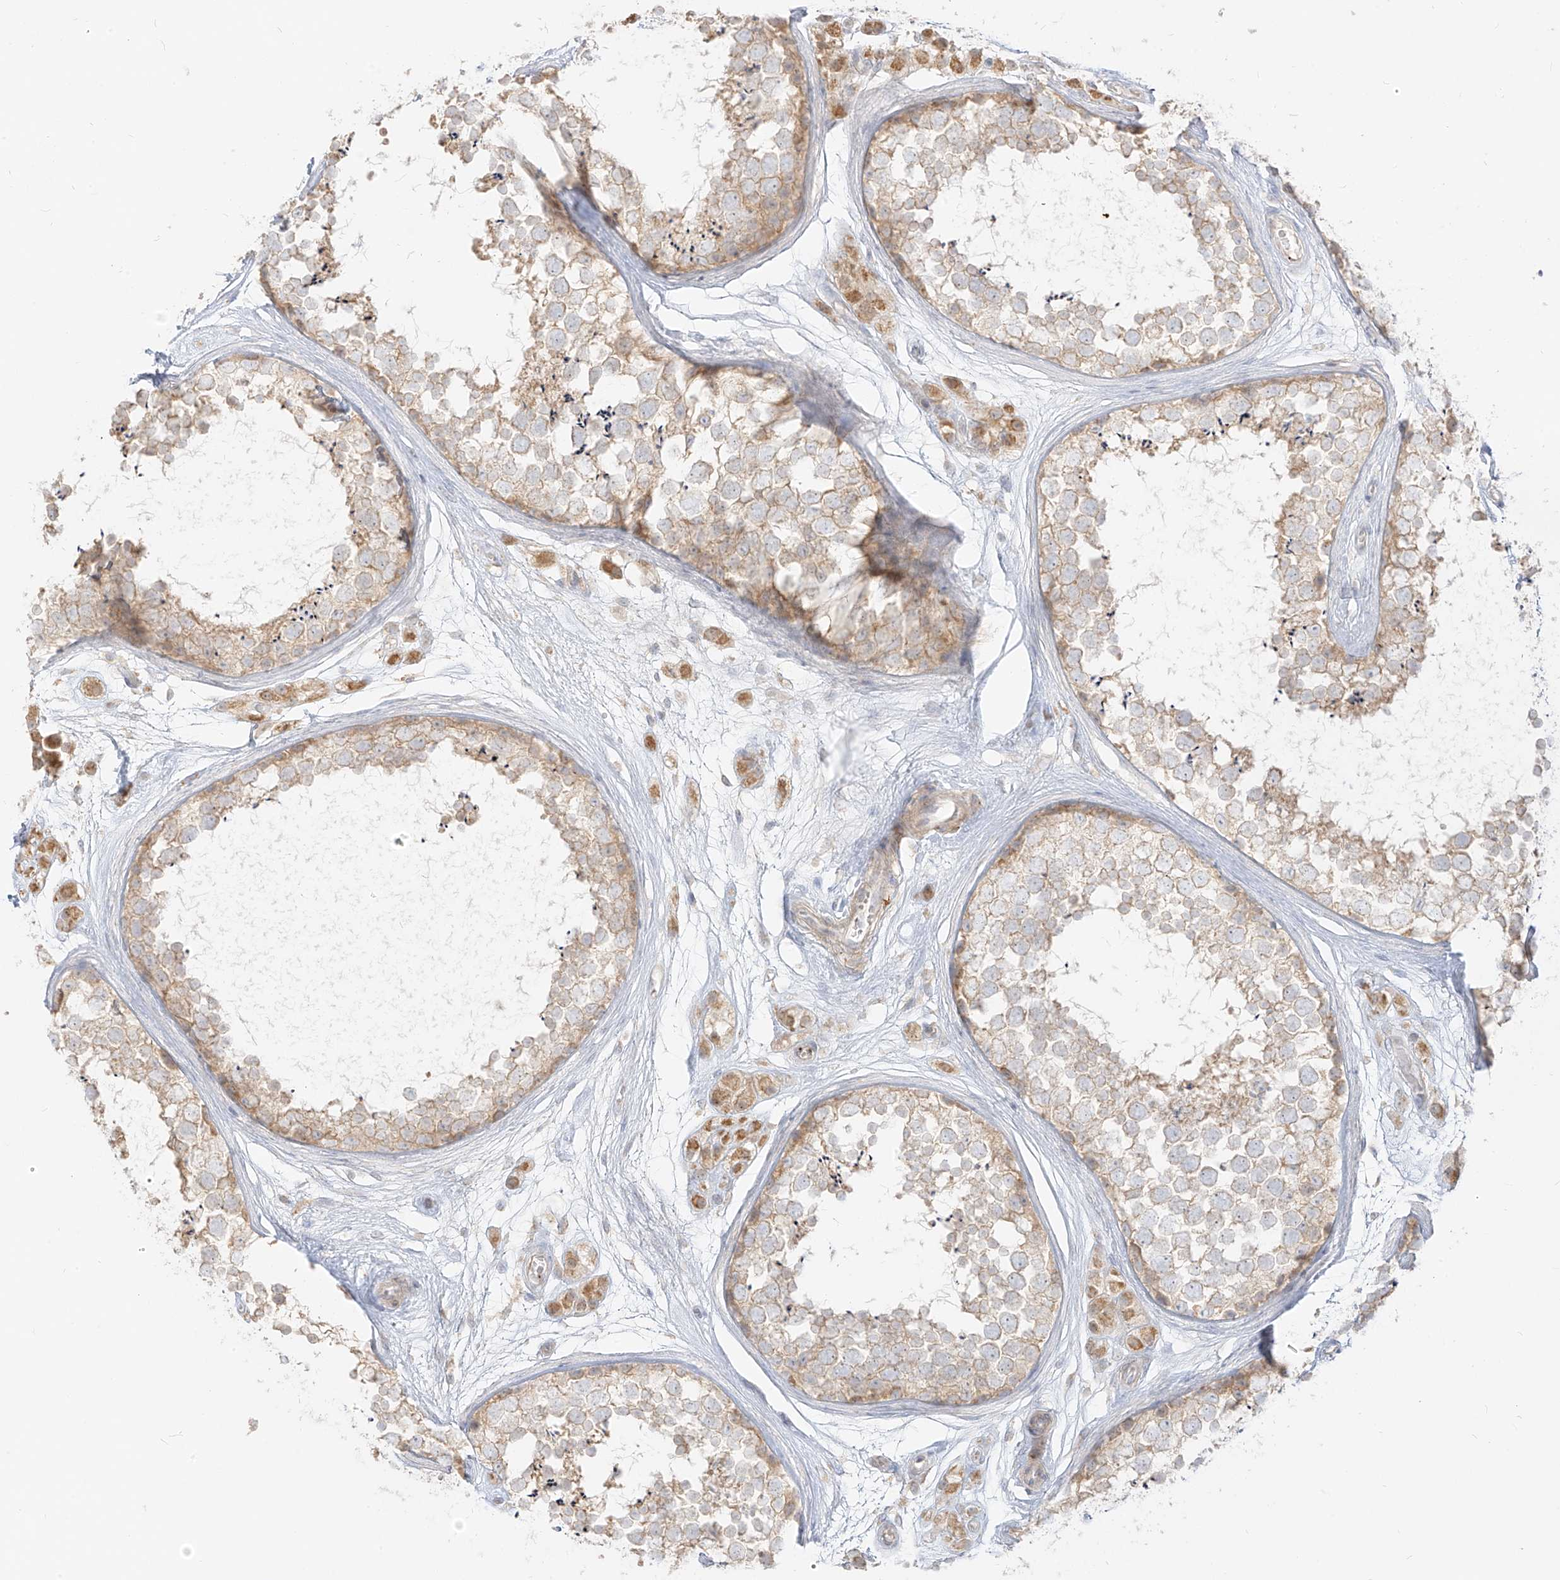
{"staining": {"intensity": "moderate", "quantity": "25%-75%", "location": "cytoplasmic/membranous"}, "tissue": "testis", "cell_type": "Cells in seminiferous ducts", "image_type": "normal", "snomed": [{"axis": "morphology", "description": "Normal tissue, NOS"}, {"axis": "topography", "description": "Testis"}], "caption": "Moderate cytoplasmic/membranous protein positivity is identified in about 25%-75% of cells in seminiferous ducts in testis.", "gene": "ZIM3", "patient": {"sex": "male", "age": 56}}